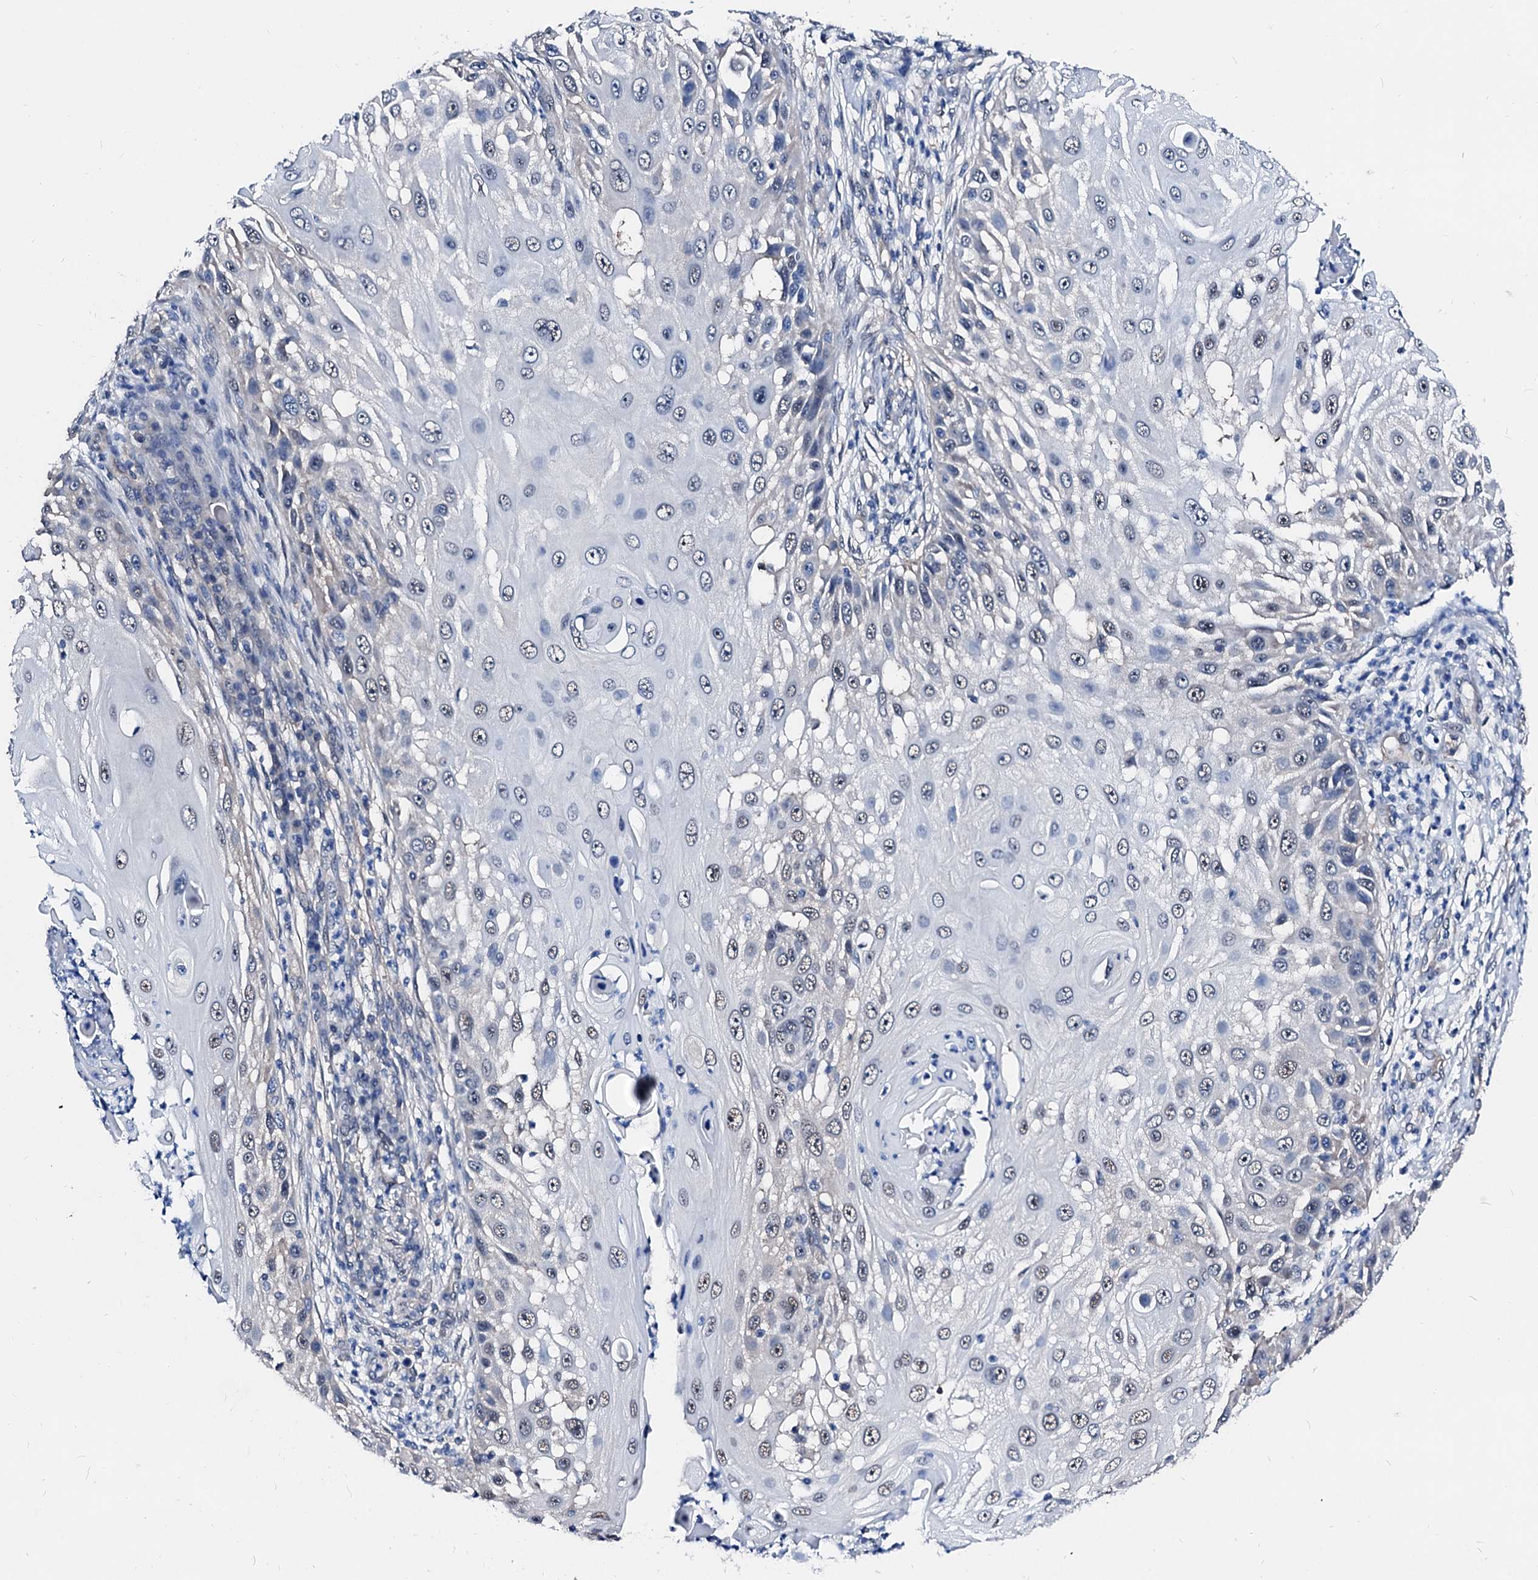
{"staining": {"intensity": "weak", "quantity": "<25%", "location": "nuclear"}, "tissue": "skin cancer", "cell_type": "Tumor cells", "image_type": "cancer", "snomed": [{"axis": "morphology", "description": "Squamous cell carcinoma, NOS"}, {"axis": "topography", "description": "Skin"}], "caption": "Squamous cell carcinoma (skin) was stained to show a protein in brown. There is no significant expression in tumor cells.", "gene": "CSN2", "patient": {"sex": "female", "age": 44}}